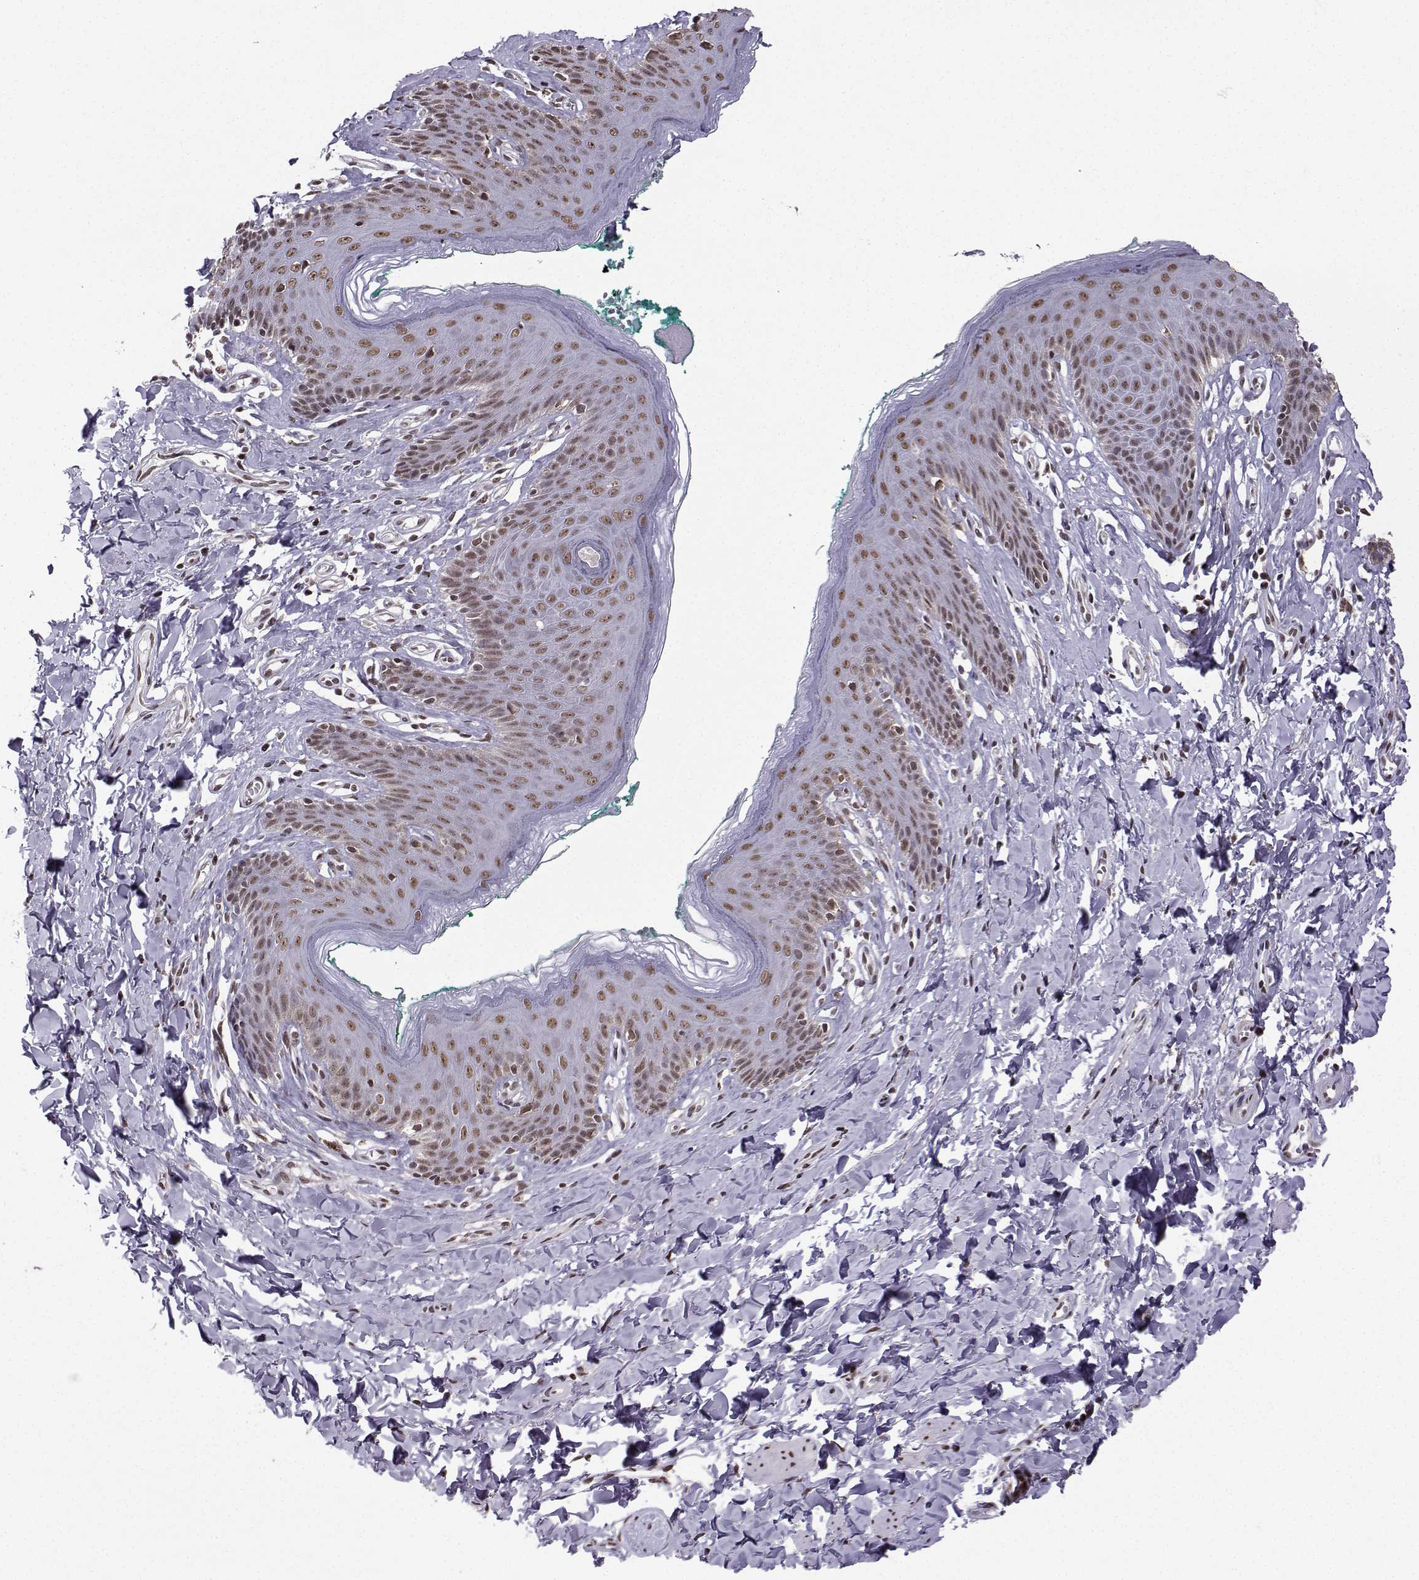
{"staining": {"intensity": "moderate", "quantity": "25%-75%", "location": "nuclear"}, "tissue": "skin", "cell_type": "Epidermal cells", "image_type": "normal", "snomed": [{"axis": "morphology", "description": "Normal tissue, NOS"}, {"axis": "topography", "description": "Vulva"}], "caption": "Approximately 25%-75% of epidermal cells in benign human skin show moderate nuclear protein expression as visualized by brown immunohistochemical staining.", "gene": "EZH1", "patient": {"sex": "female", "age": 66}}